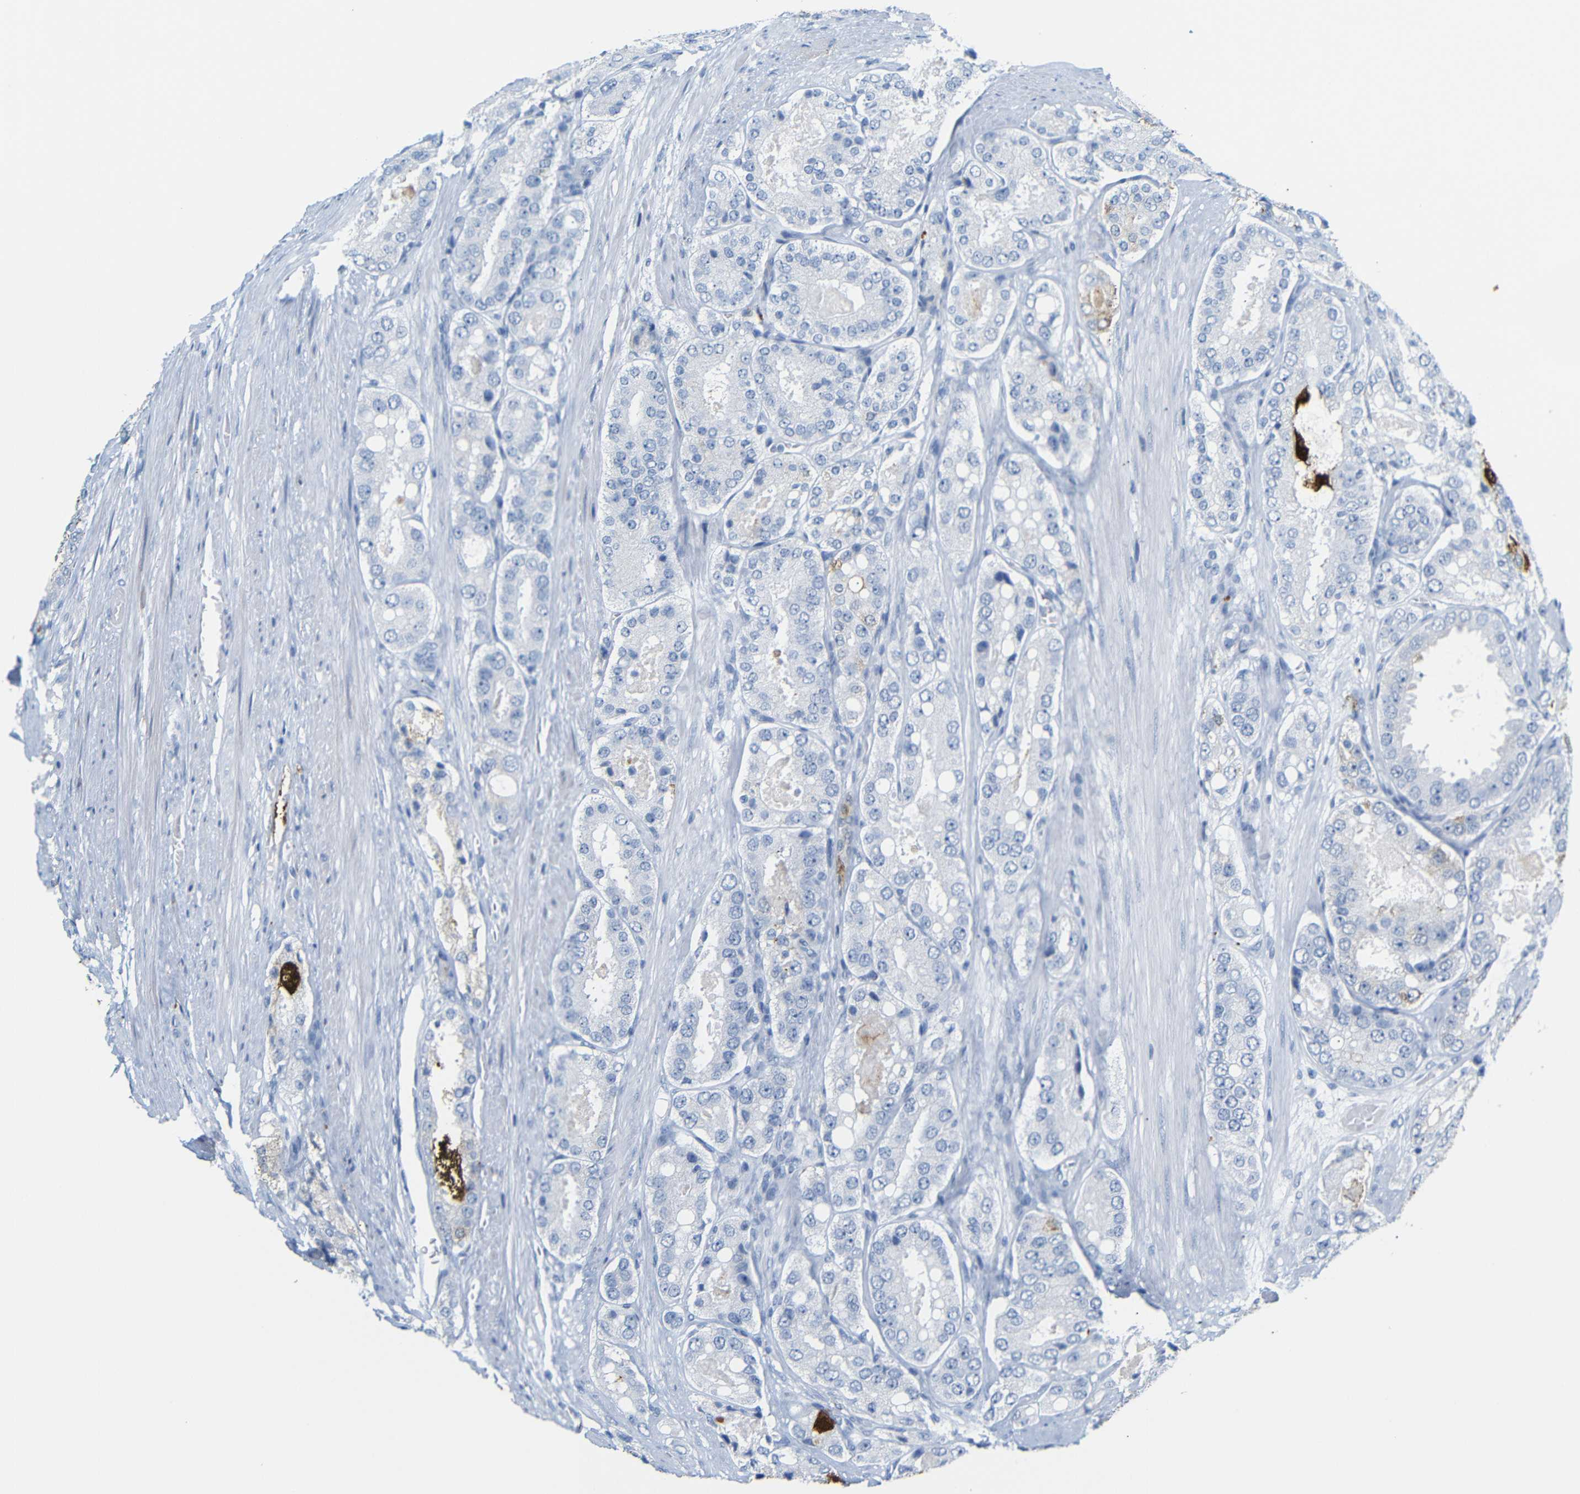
{"staining": {"intensity": "moderate", "quantity": "<25%", "location": "cytoplasmic/membranous"}, "tissue": "prostate cancer", "cell_type": "Tumor cells", "image_type": "cancer", "snomed": [{"axis": "morphology", "description": "Adenocarcinoma, High grade"}, {"axis": "topography", "description": "Prostate"}], "caption": "Protein positivity by IHC exhibits moderate cytoplasmic/membranous positivity in about <25% of tumor cells in high-grade adenocarcinoma (prostate).", "gene": "MT1A", "patient": {"sex": "male", "age": 65}}